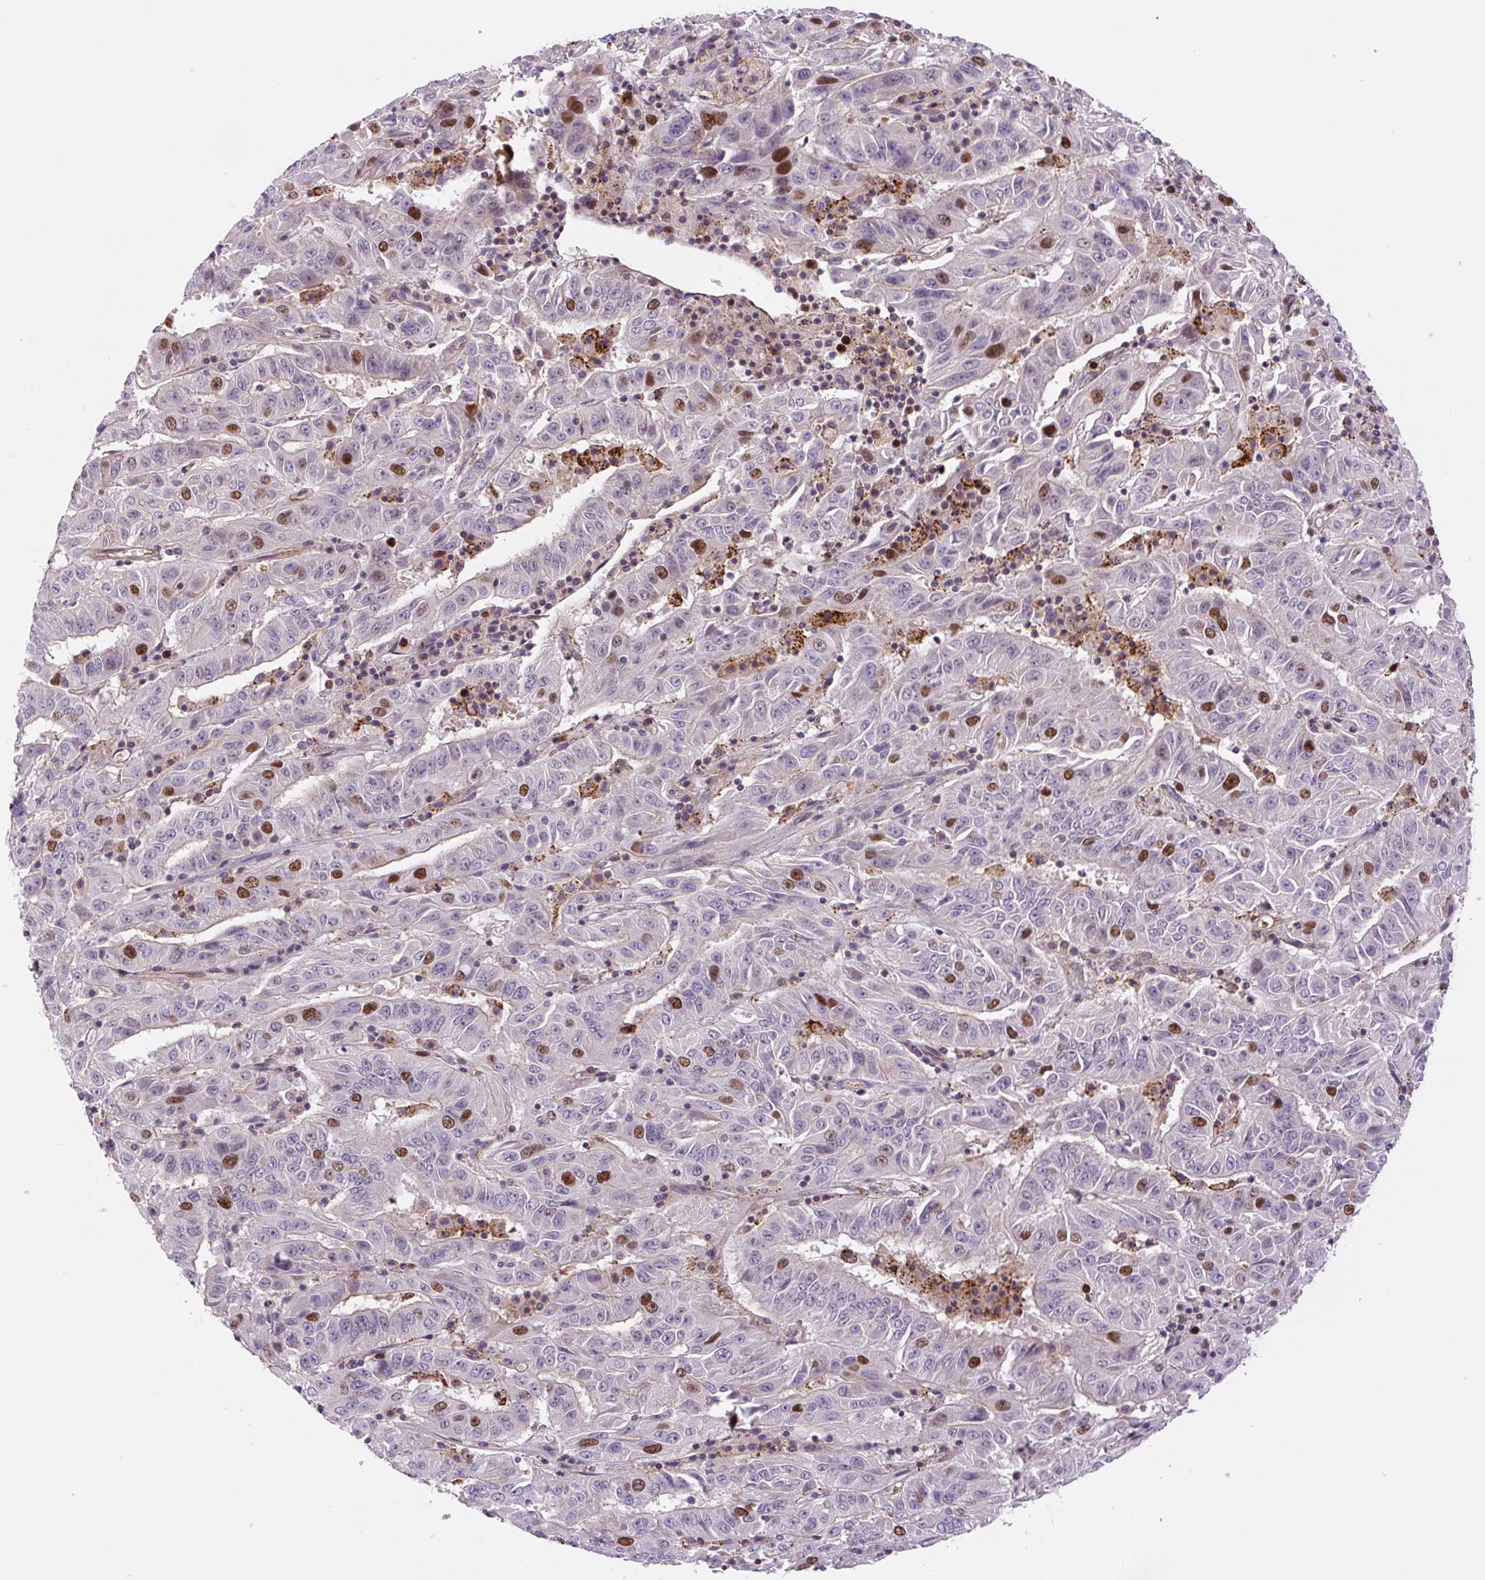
{"staining": {"intensity": "strong", "quantity": "<25%", "location": "nuclear"}, "tissue": "pancreatic cancer", "cell_type": "Tumor cells", "image_type": "cancer", "snomed": [{"axis": "morphology", "description": "Adenocarcinoma, NOS"}, {"axis": "topography", "description": "Pancreas"}], "caption": "This image exhibits IHC staining of pancreatic cancer (adenocarcinoma), with medium strong nuclear positivity in about <25% of tumor cells.", "gene": "KIFC1", "patient": {"sex": "male", "age": 63}}